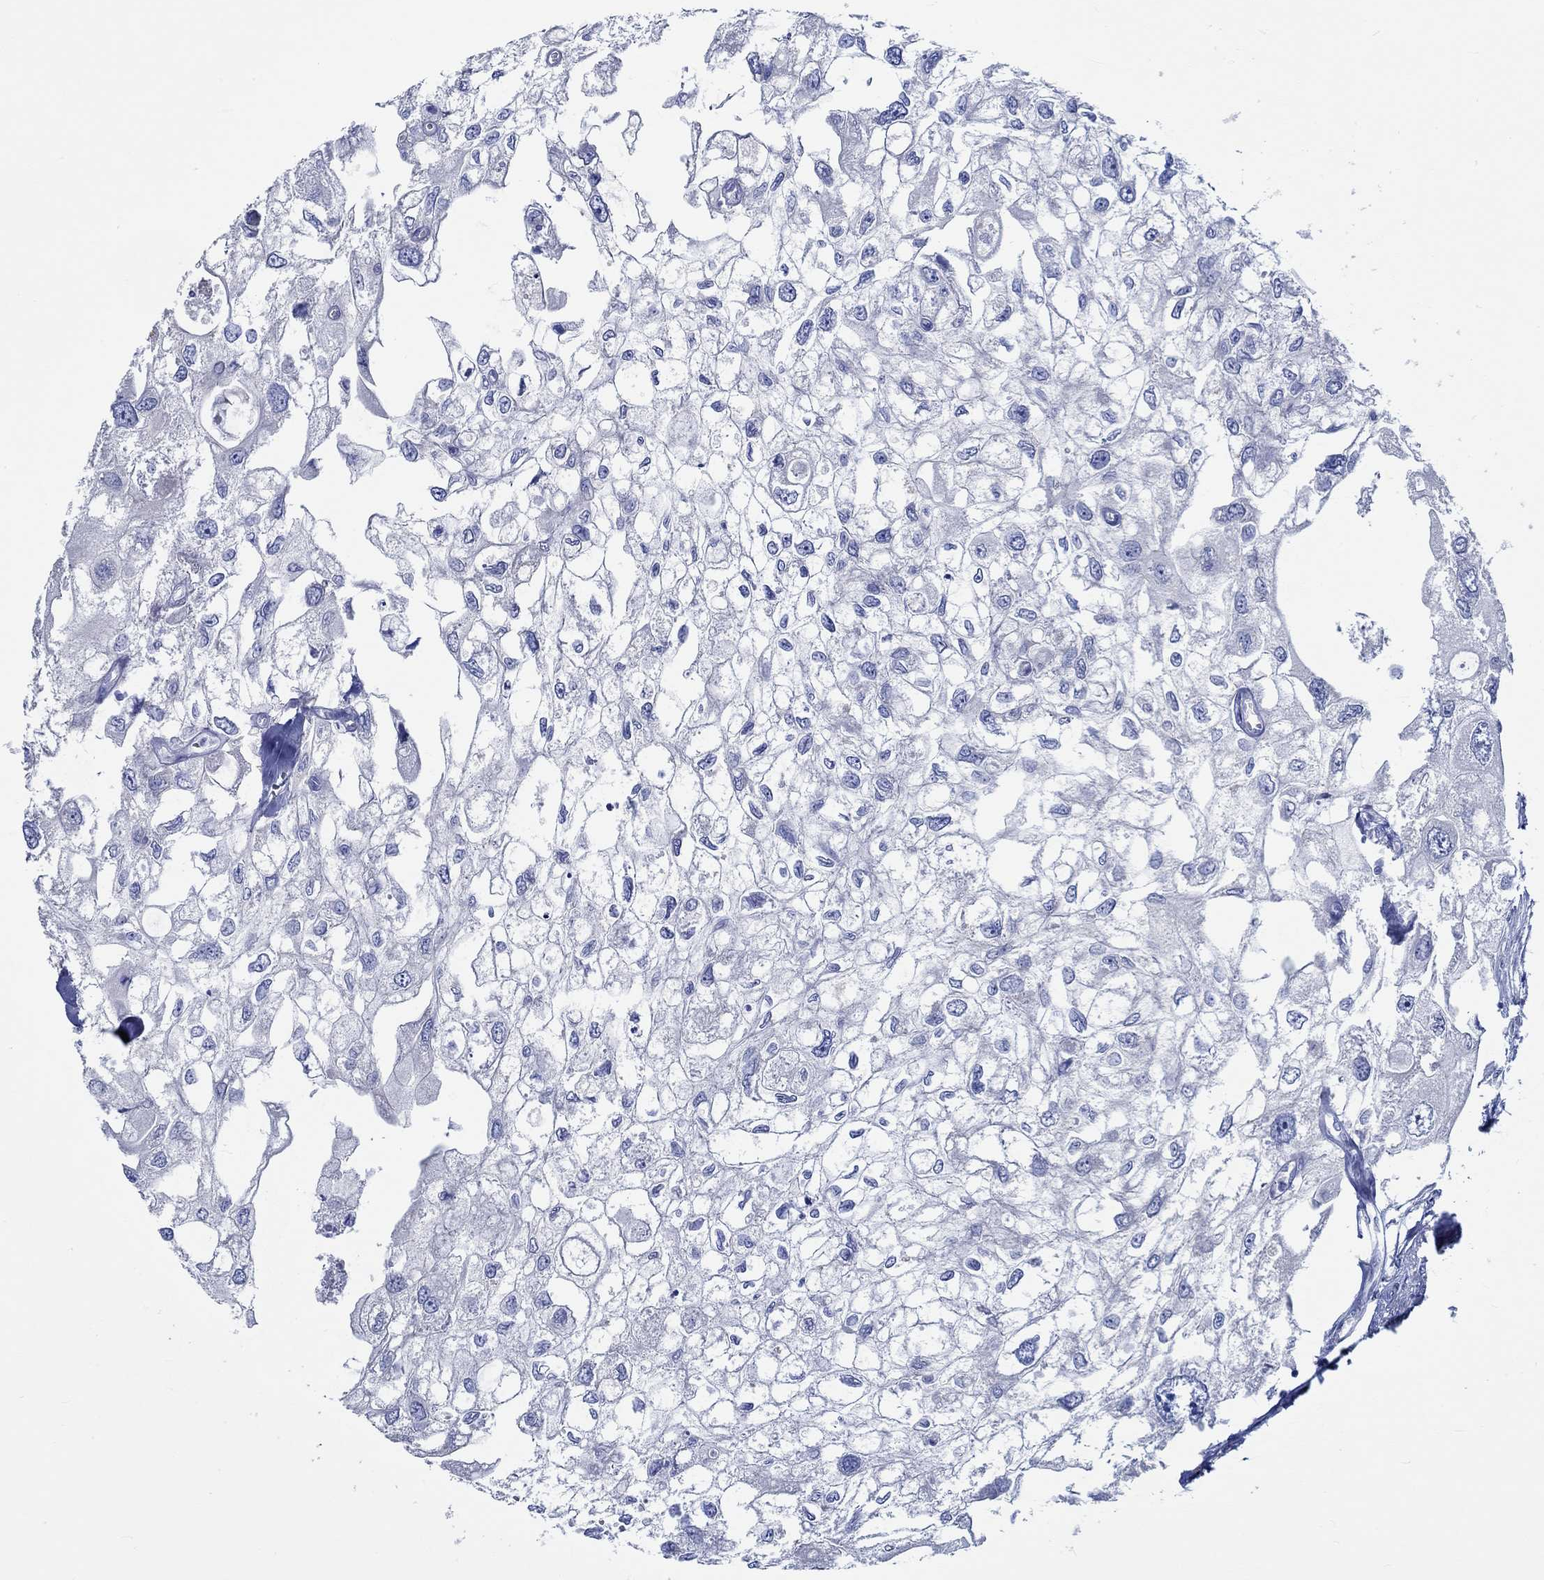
{"staining": {"intensity": "negative", "quantity": "none", "location": "none"}, "tissue": "urothelial cancer", "cell_type": "Tumor cells", "image_type": "cancer", "snomed": [{"axis": "morphology", "description": "Urothelial carcinoma, High grade"}, {"axis": "topography", "description": "Urinary bladder"}], "caption": "Tumor cells are negative for brown protein staining in urothelial cancer.", "gene": "PTPRN2", "patient": {"sex": "male", "age": 59}}